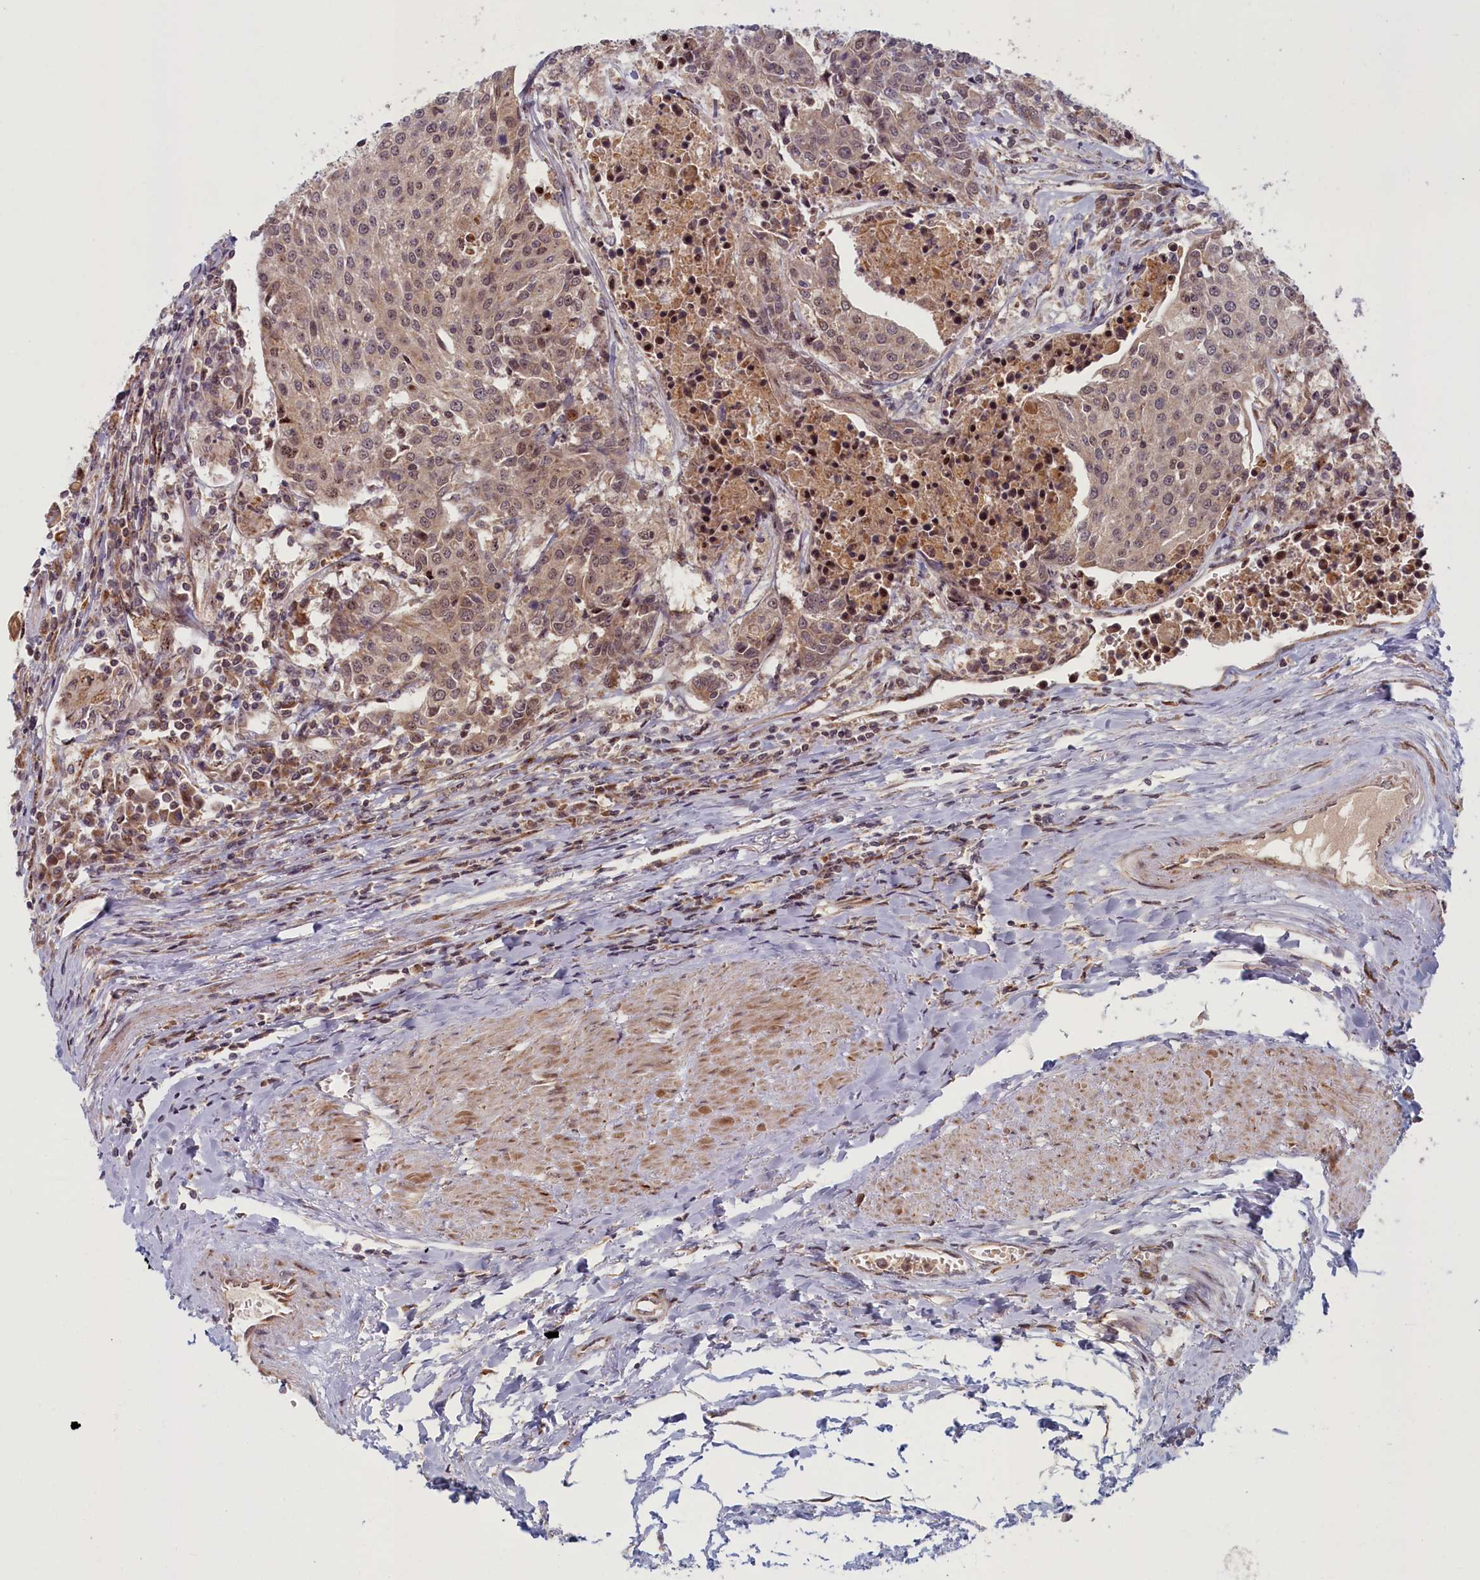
{"staining": {"intensity": "weak", "quantity": ">75%", "location": "cytoplasmic/membranous,nuclear"}, "tissue": "urothelial cancer", "cell_type": "Tumor cells", "image_type": "cancer", "snomed": [{"axis": "morphology", "description": "Urothelial carcinoma, High grade"}, {"axis": "topography", "description": "Urinary bladder"}], "caption": "High-magnification brightfield microscopy of urothelial carcinoma (high-grade) stained with DAB (3,3'-diaminobenzidine) (brown) and counterstained with hematoxylin (blue). tumor cells exhibit weak cytoplasmic/membranous and nuclear positivity is identified in about>75% of cells.", "gene": "PLA2G10", "patient": {"sex": "female", "age": 85}}